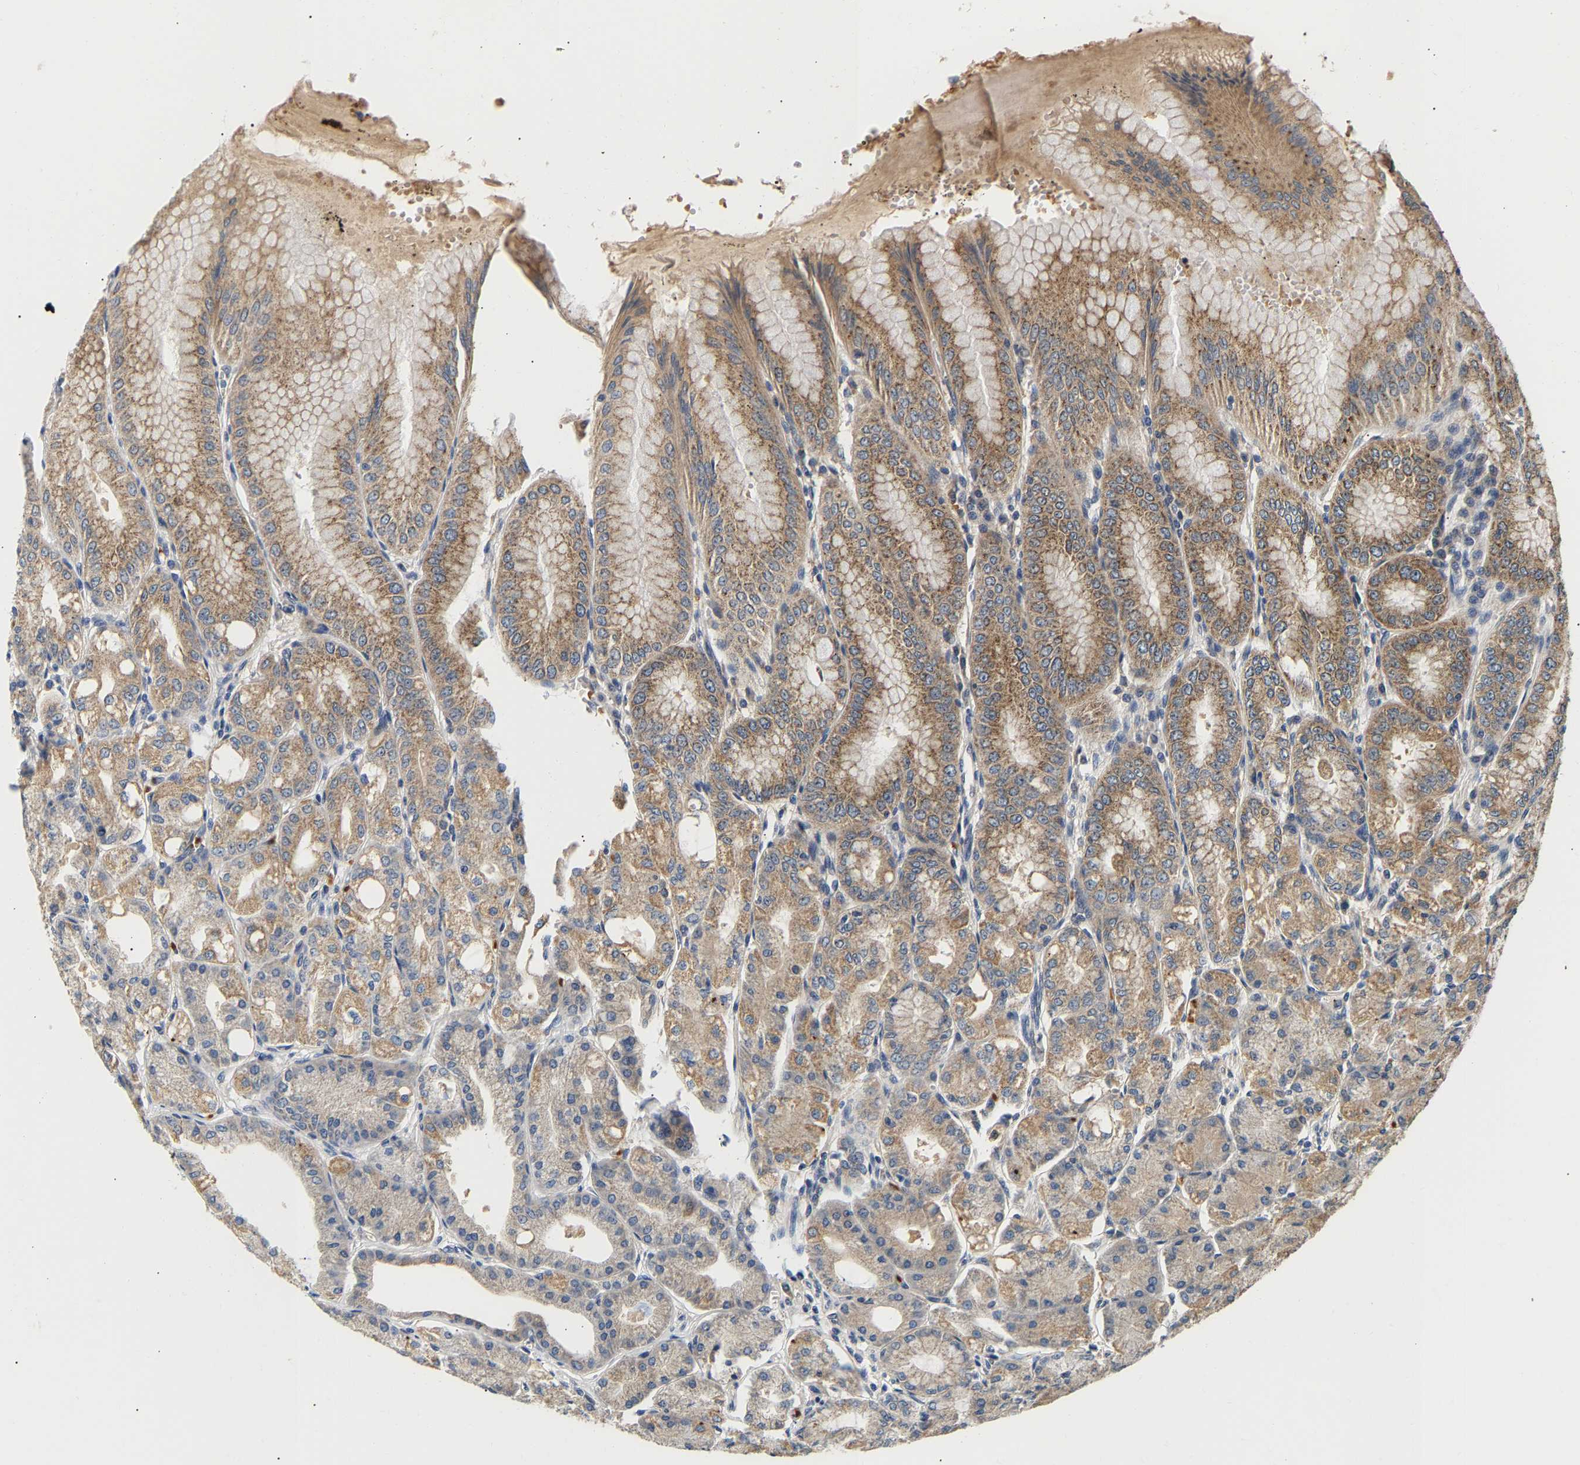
{"staining": {"intensity": "moderate", "quantity": ">75%", "location": "cytoplasmic/membranous"}, "tissue": "stomach", "cell_type": "Glandular cells", "image_type": "normal", "snomed": [{"axis": "morphology", "description": "Normal tissue, NOS"}, {"axis": "topography", "description": "Stomach, lower"}], "caption": "An image of human stomach stained for a protein demonstrates moderate cytoplasmic/membranous brown staining in glandular cells. The protein of interest is stained brown, and the nuclei are stained in blue (DAB IHC with brightfield microscopy, high magnification).", "gene": "PPID", "patient": {"sex": "male", "age": 71}}